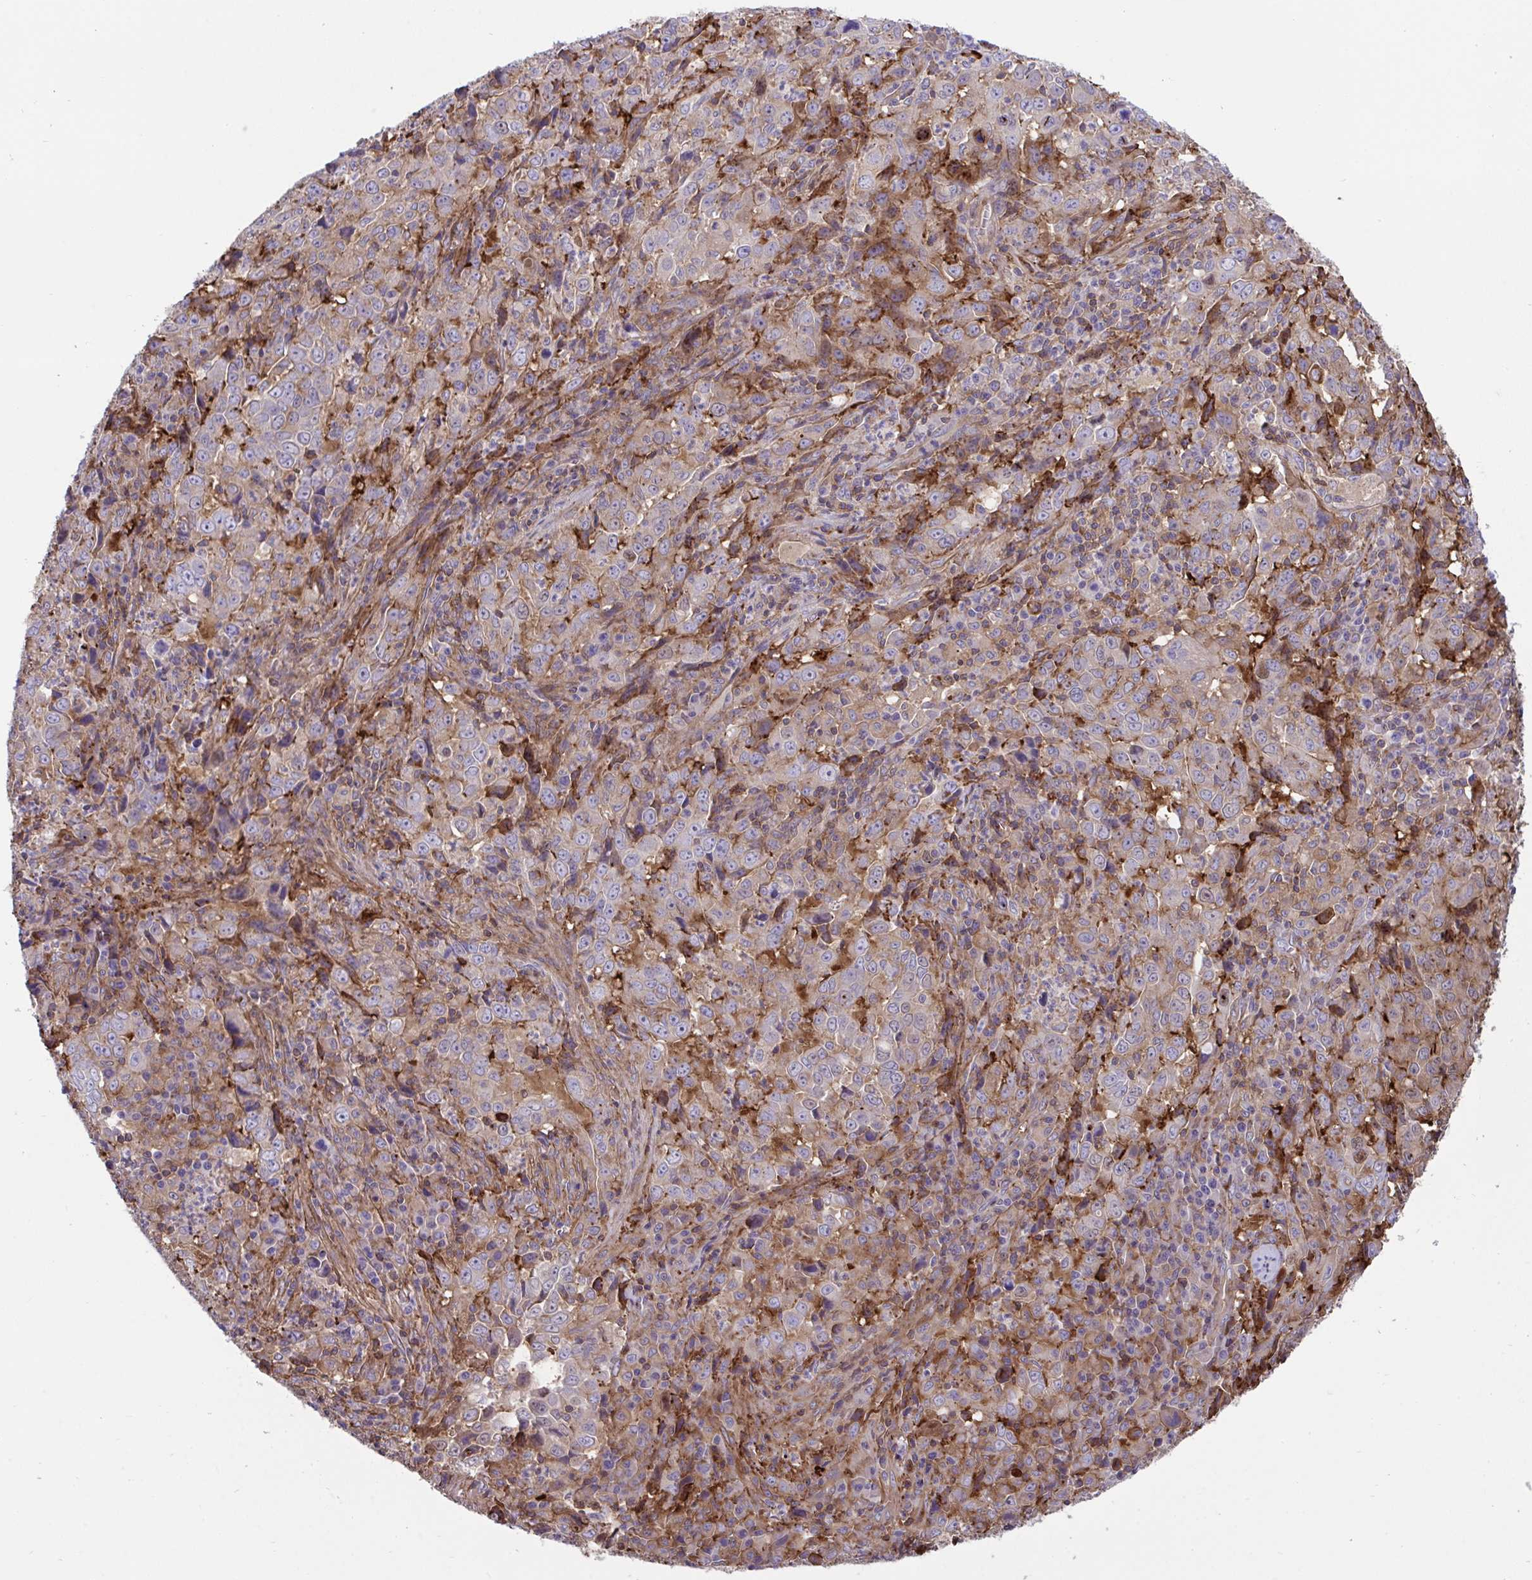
{"staining": {"intensity": "weak", "quantity": "<25%", "location": "cytoplasmic/membranous"}, "tissue": "lung cancer", "cell_type": "Tumor cells", "image_type": "cancer", "snomed": [{"axis": "morphology", "description": "Adenocarcinoma, NOS"}, {"axis": "topography", "description": "Lung"}], "caption": "A high-resolution micrograph shows IHC staining of lung cancer (adenocarcinoma), which demonstrates no significant staining in tumor cells. (Brightfield microscopy of DAB (3,3'-diaminobenzidine) immunohistochemistry (IHC) at high magnification).", "gene": "PPIH", "patient": {"sex": "male", "age": 67}}